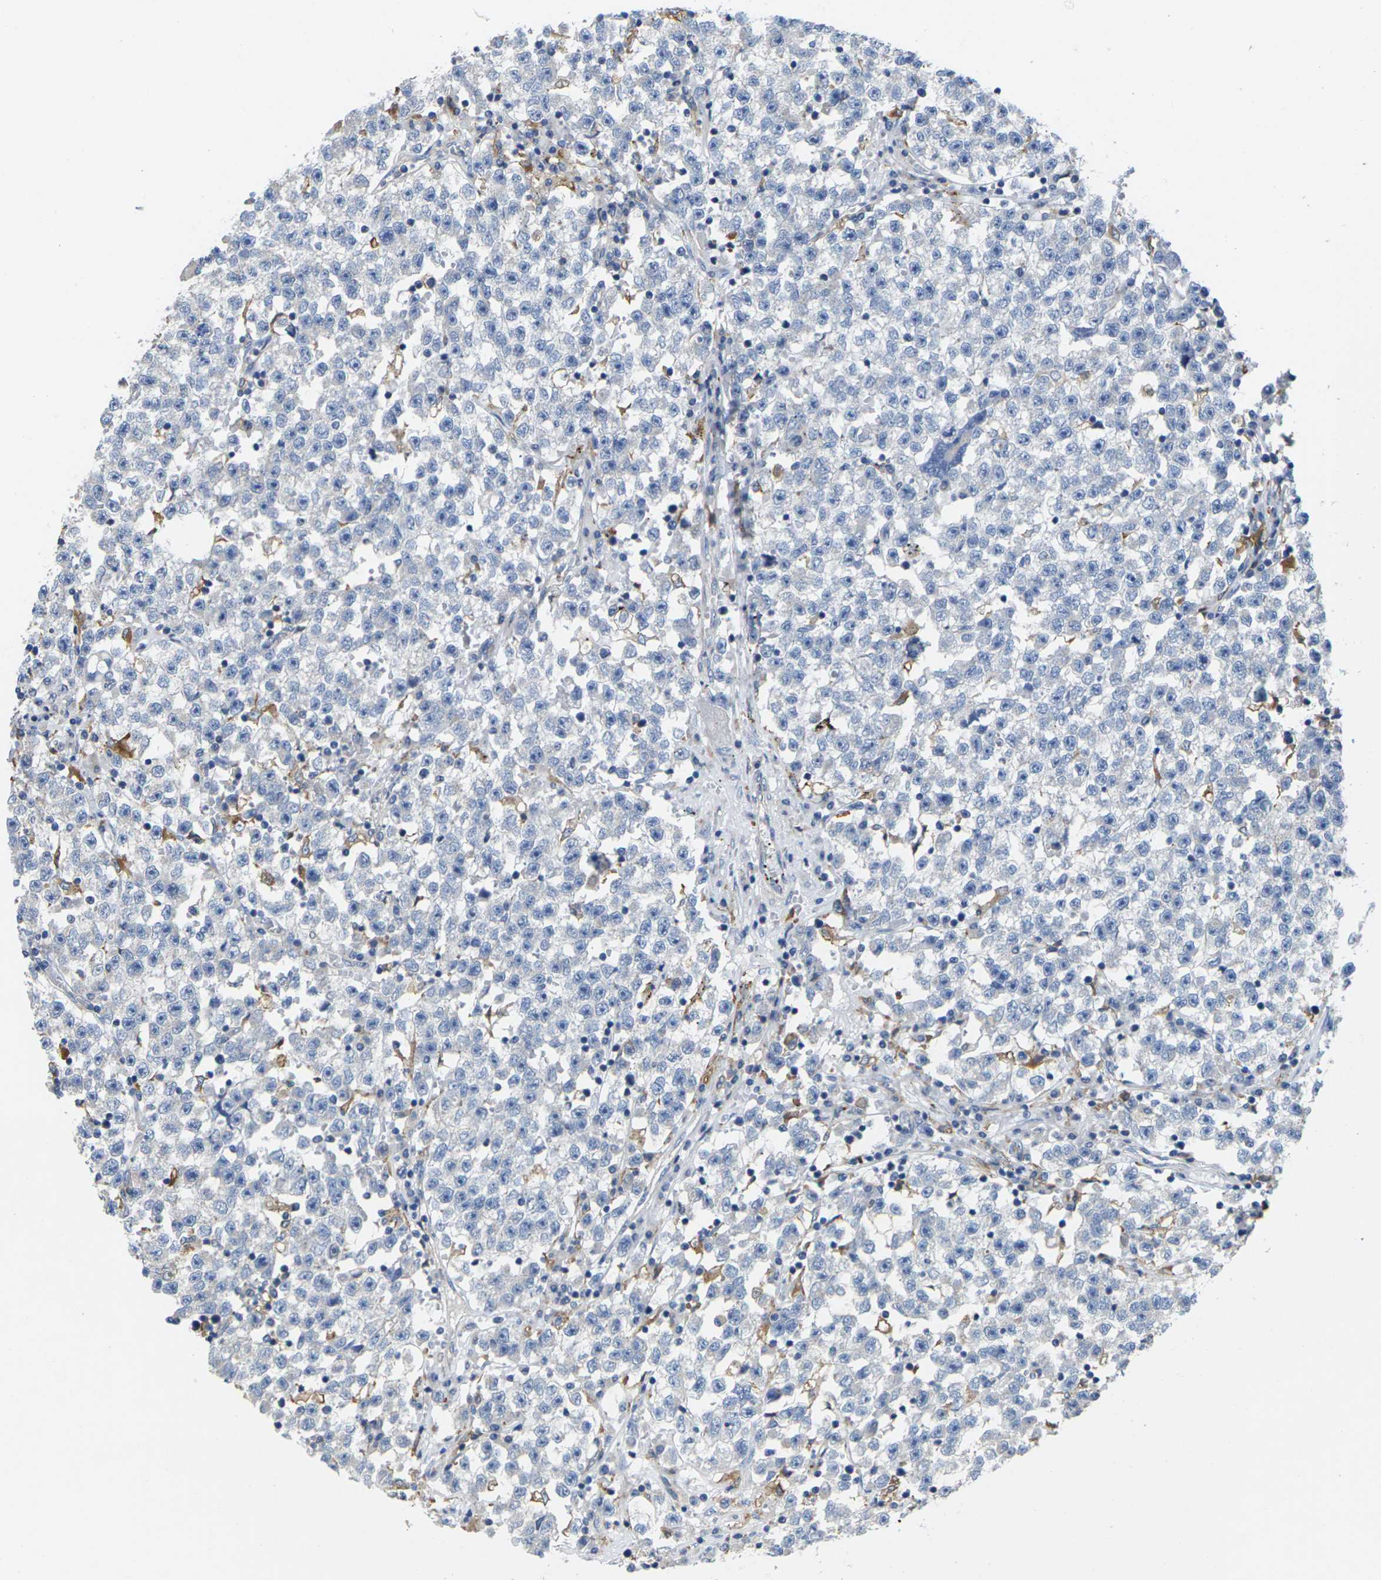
{"staining": {"intensity": "negative", "quantity": "none", "location": "none"}, "tissue": "testis cancer", "cell_type": "Tumor cells", "image_type": "cancer", "snomed": [{"axis": "morphology", "description": "Seminoma, NOS"}, {"axis": "topography", "description": "Testis"}], "caption": "Micrograph shows no protein staining in tumor cells of testis cancer tissue.", "gene": "SCNN1A", "patient": {"sex": "male", "age": 22}}